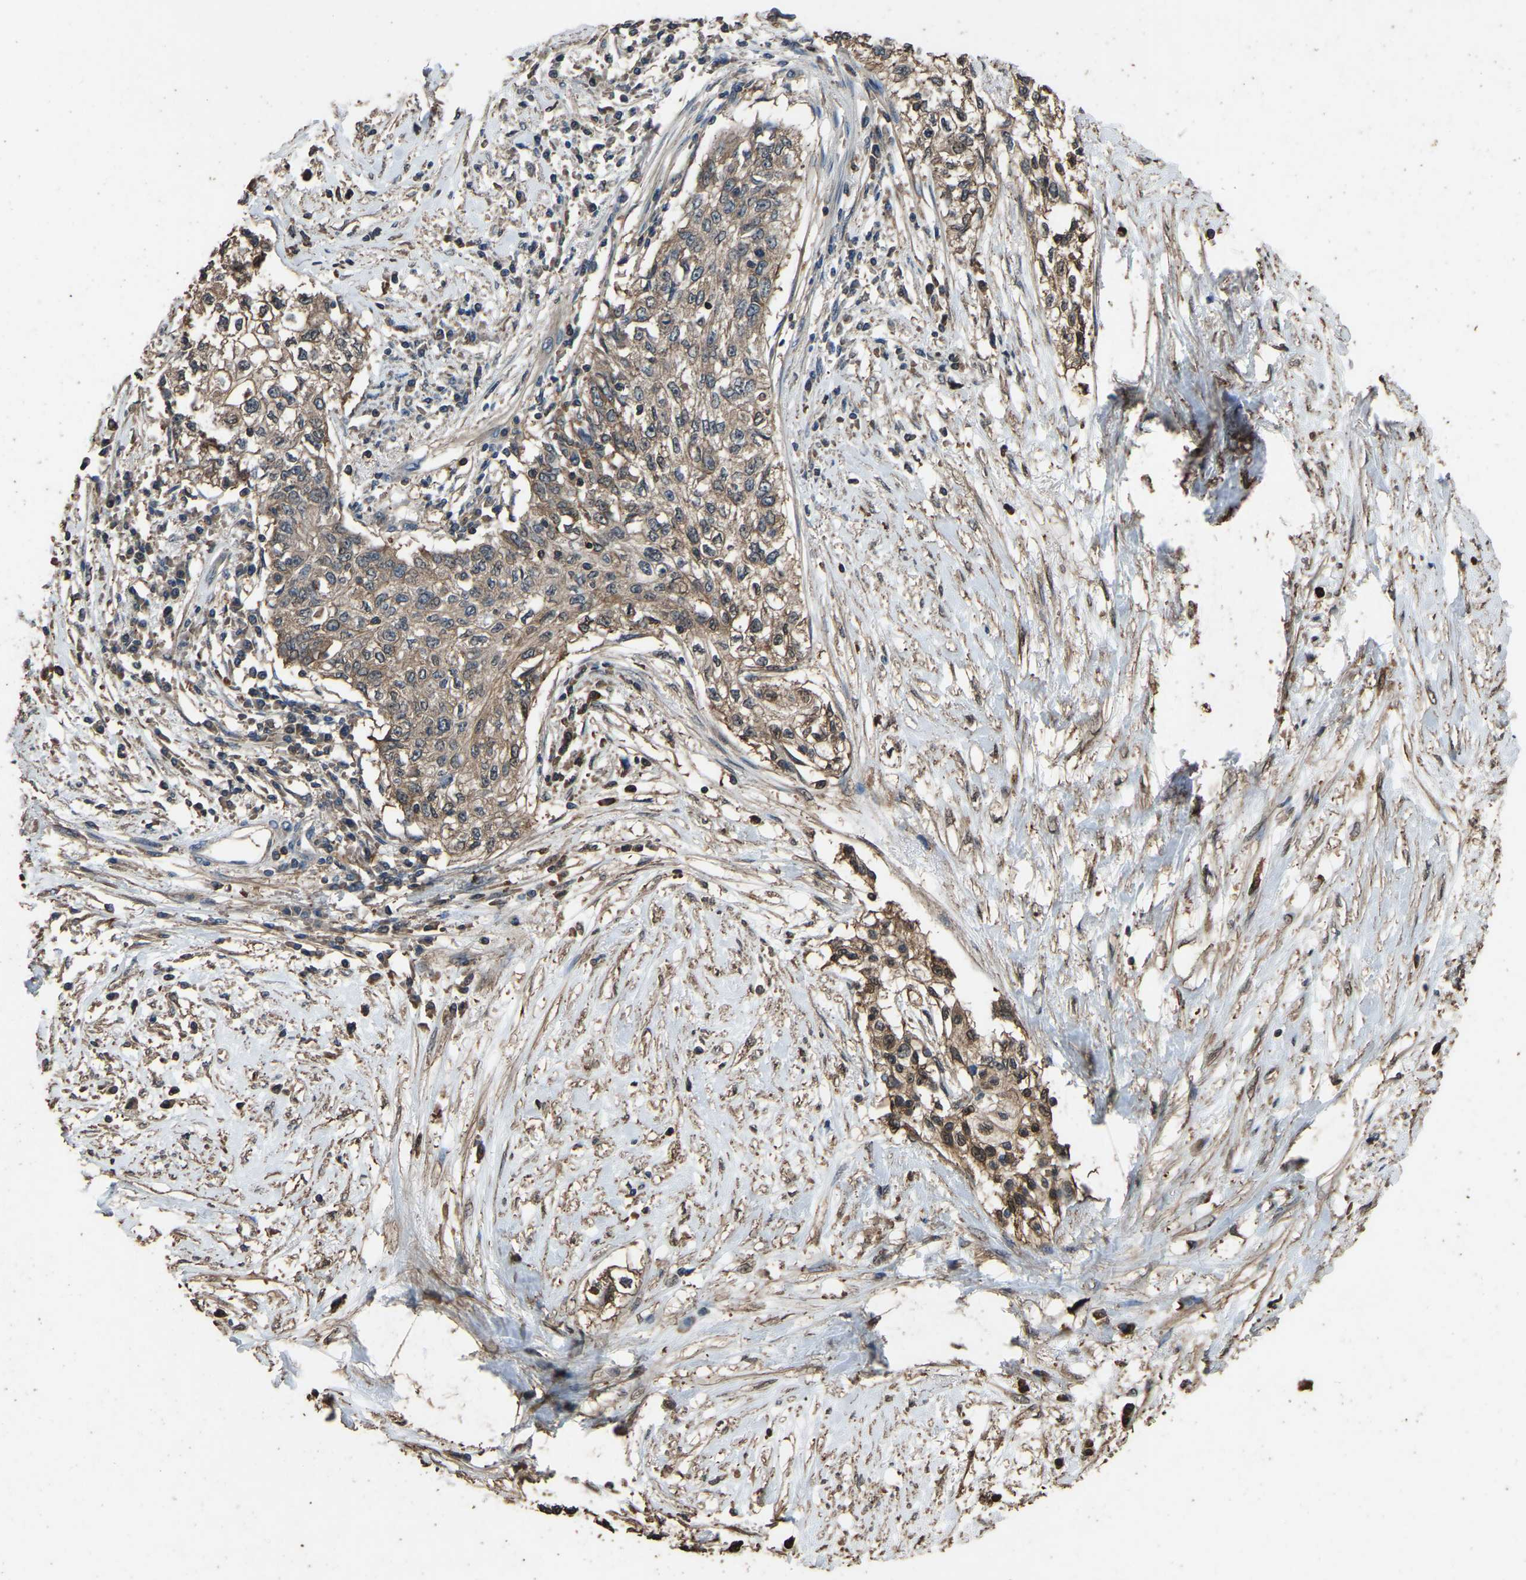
{"staining": {"intensity": "moderate", "quantity": ">75%", "location": "cytoplasmic/membranous"}, "tissue": "cervical cancer", "cell_type": "Tumor cells", "image_type": "cancer", "snomed": [{"axis": "morphology", "description": "Squamous cell carcinoma, NOS"}, {"axis": "topography", "description": "Cervix"}], "caption": "Human cervical cancer (squamous cell carcinoma) stained for a protein (brown) reveals moderate cytoplasmic/membranous positive staining in about >75% of tumor cells.", "gene": "FHIT", "patient": {"sex": "female", "age": 57}}